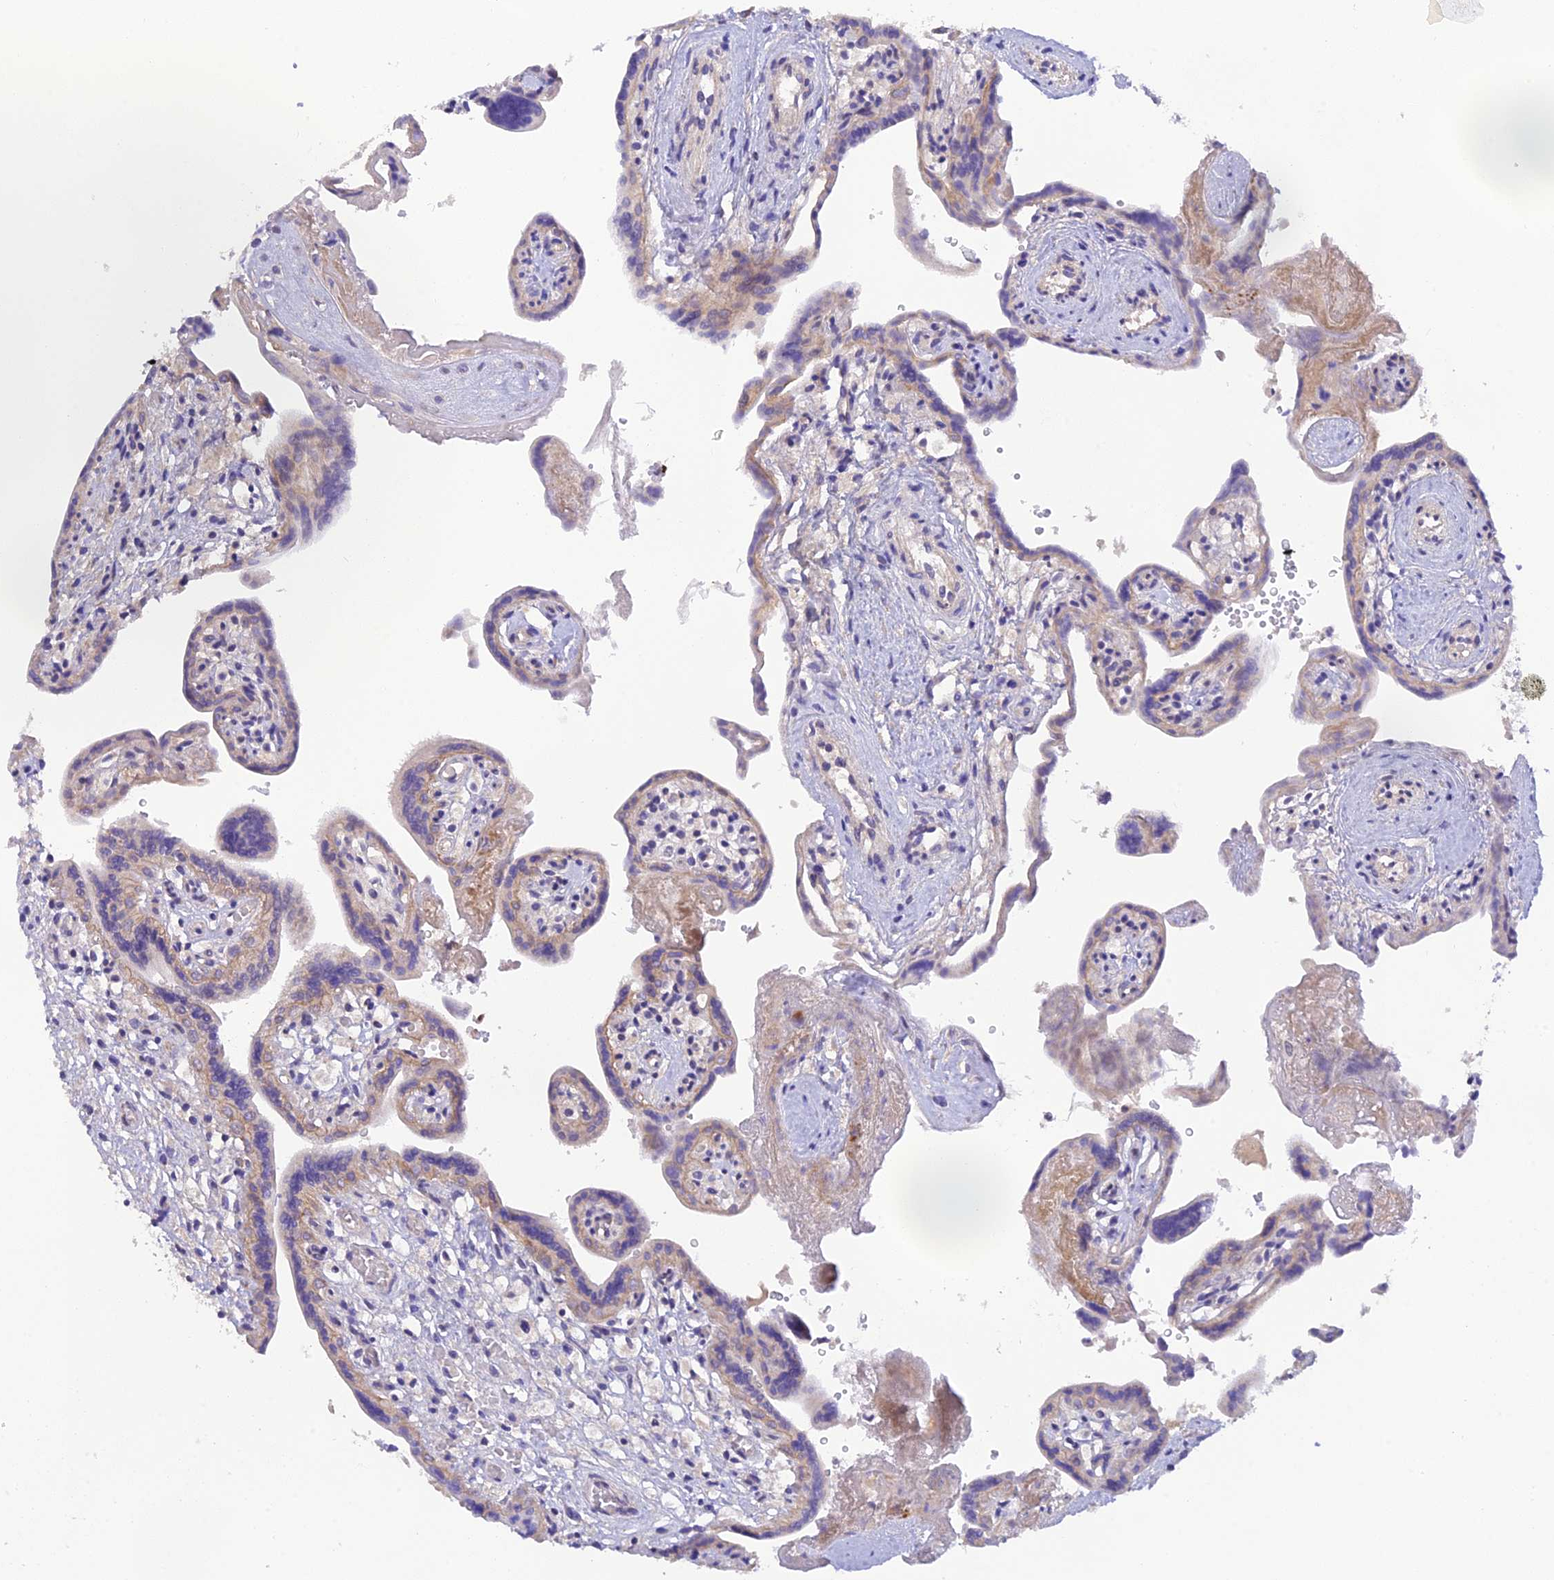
{"staining": {"intensity": "moderate", "quantity": "<25%", "location": "nuclear"}, "tissue": "placenta", "cell_type": "Trophoblastic cells", "image_type": "normal", "snomed": [{"axis": "morphology", "description": "Normal tissue, NOS"}, {"axis": "topography", "description": "Placenta"}], "caption": "Unremarkable placenta exhibits moderate nuclear expression in about <25% of trophoblastic cells, visualized by immunohistochemistry.", "gene": "THAP11", "patient": {"sex": "female", "age": 37}}